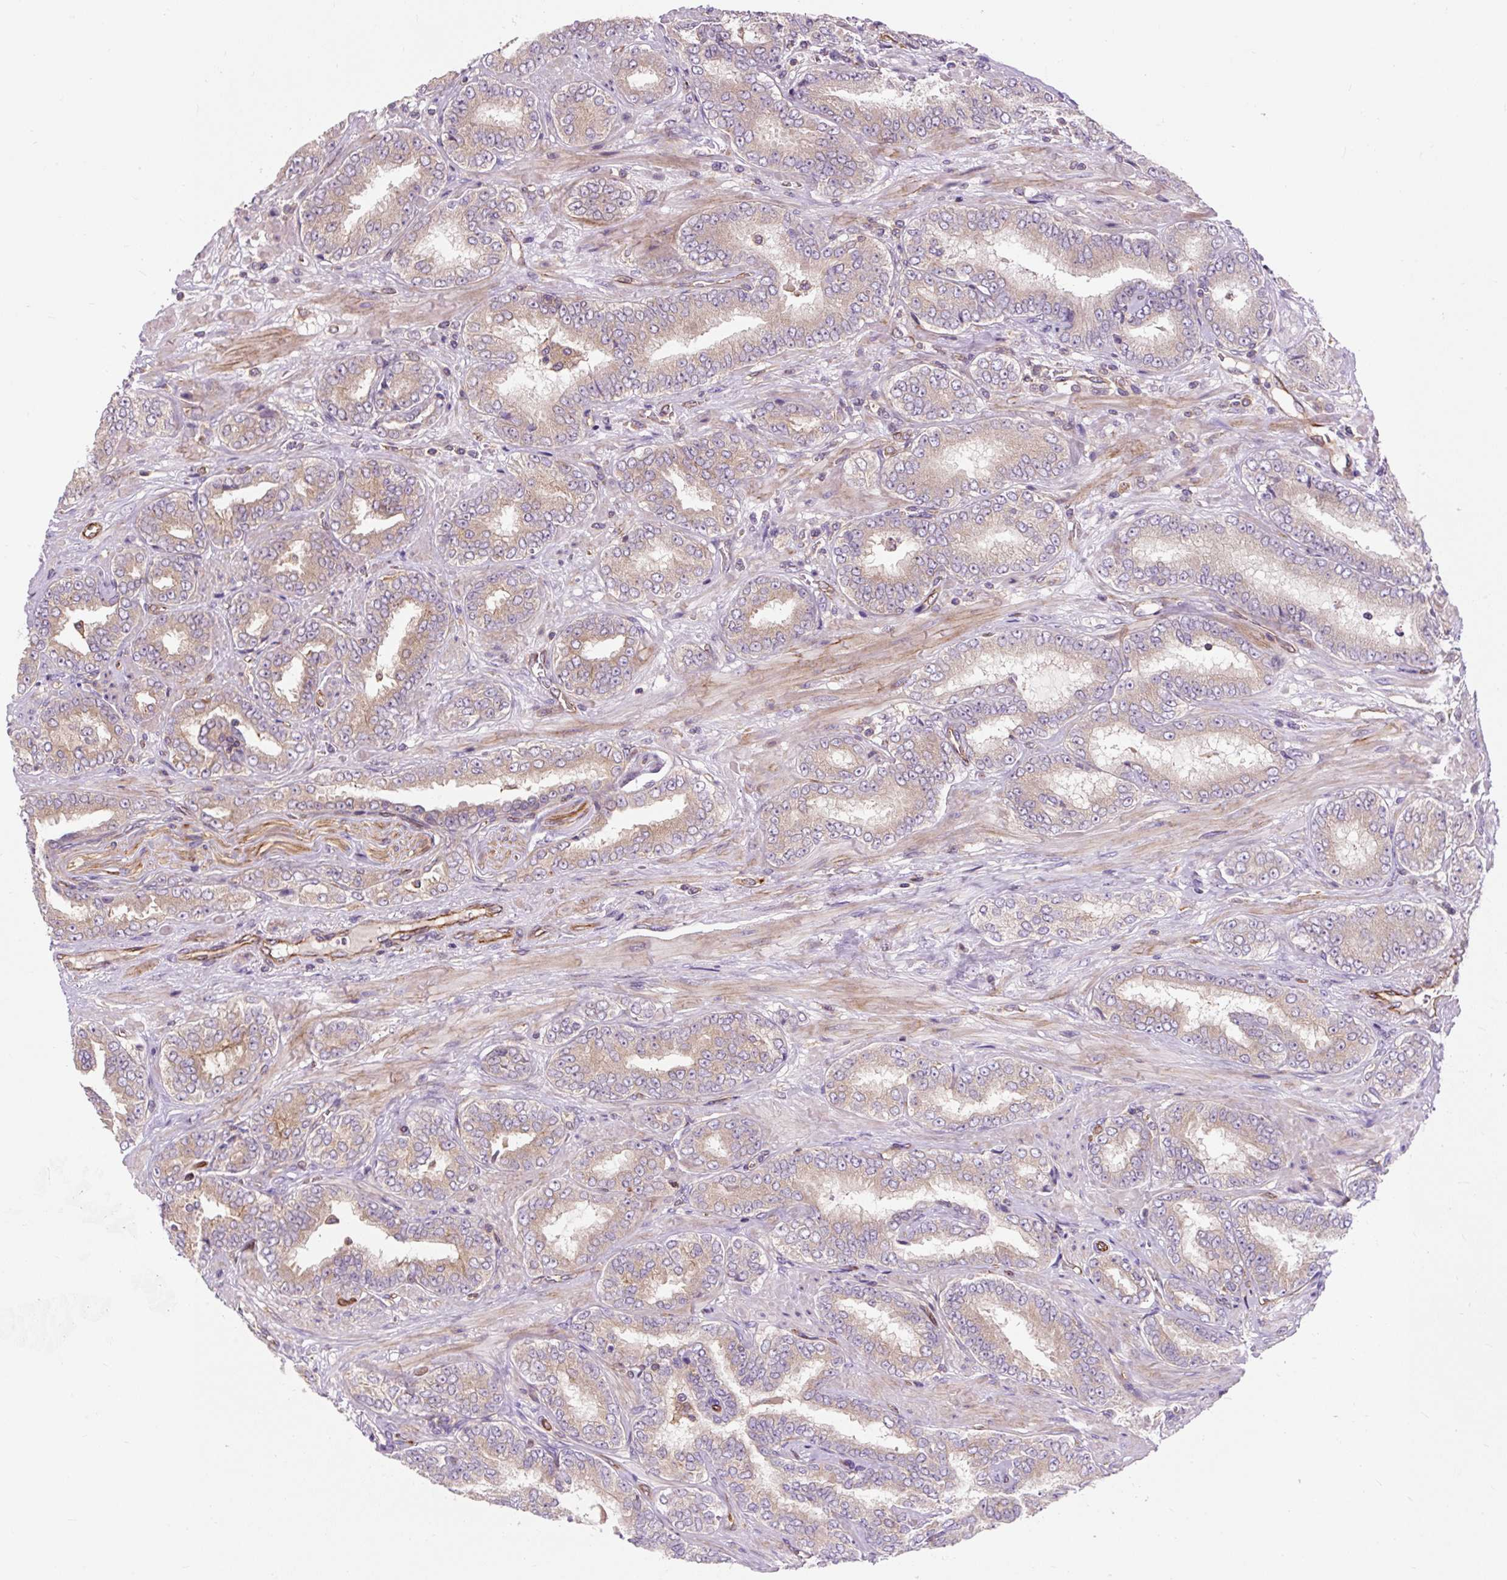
{"staining": {"intensity": "weak", "quantity": "<25%", "location": "cytoplasmic/membranous"}, "tissue": "prostate cancer", "cell_type": "Tumor cells", "image_type": "cancer", "snomed": [{"axis": "morphology", "description": "Adenocarcinoma, High grade"}, {"axis": "topography", "description": "Prostate"}], "caption": "Histopathology image shows no significant protein staining in tumor cells of prostate cancer (adenocarcinoma (high-grade)).", "gene": "PCDHGB3", "patient": {"sex": "male", "age": 72}}